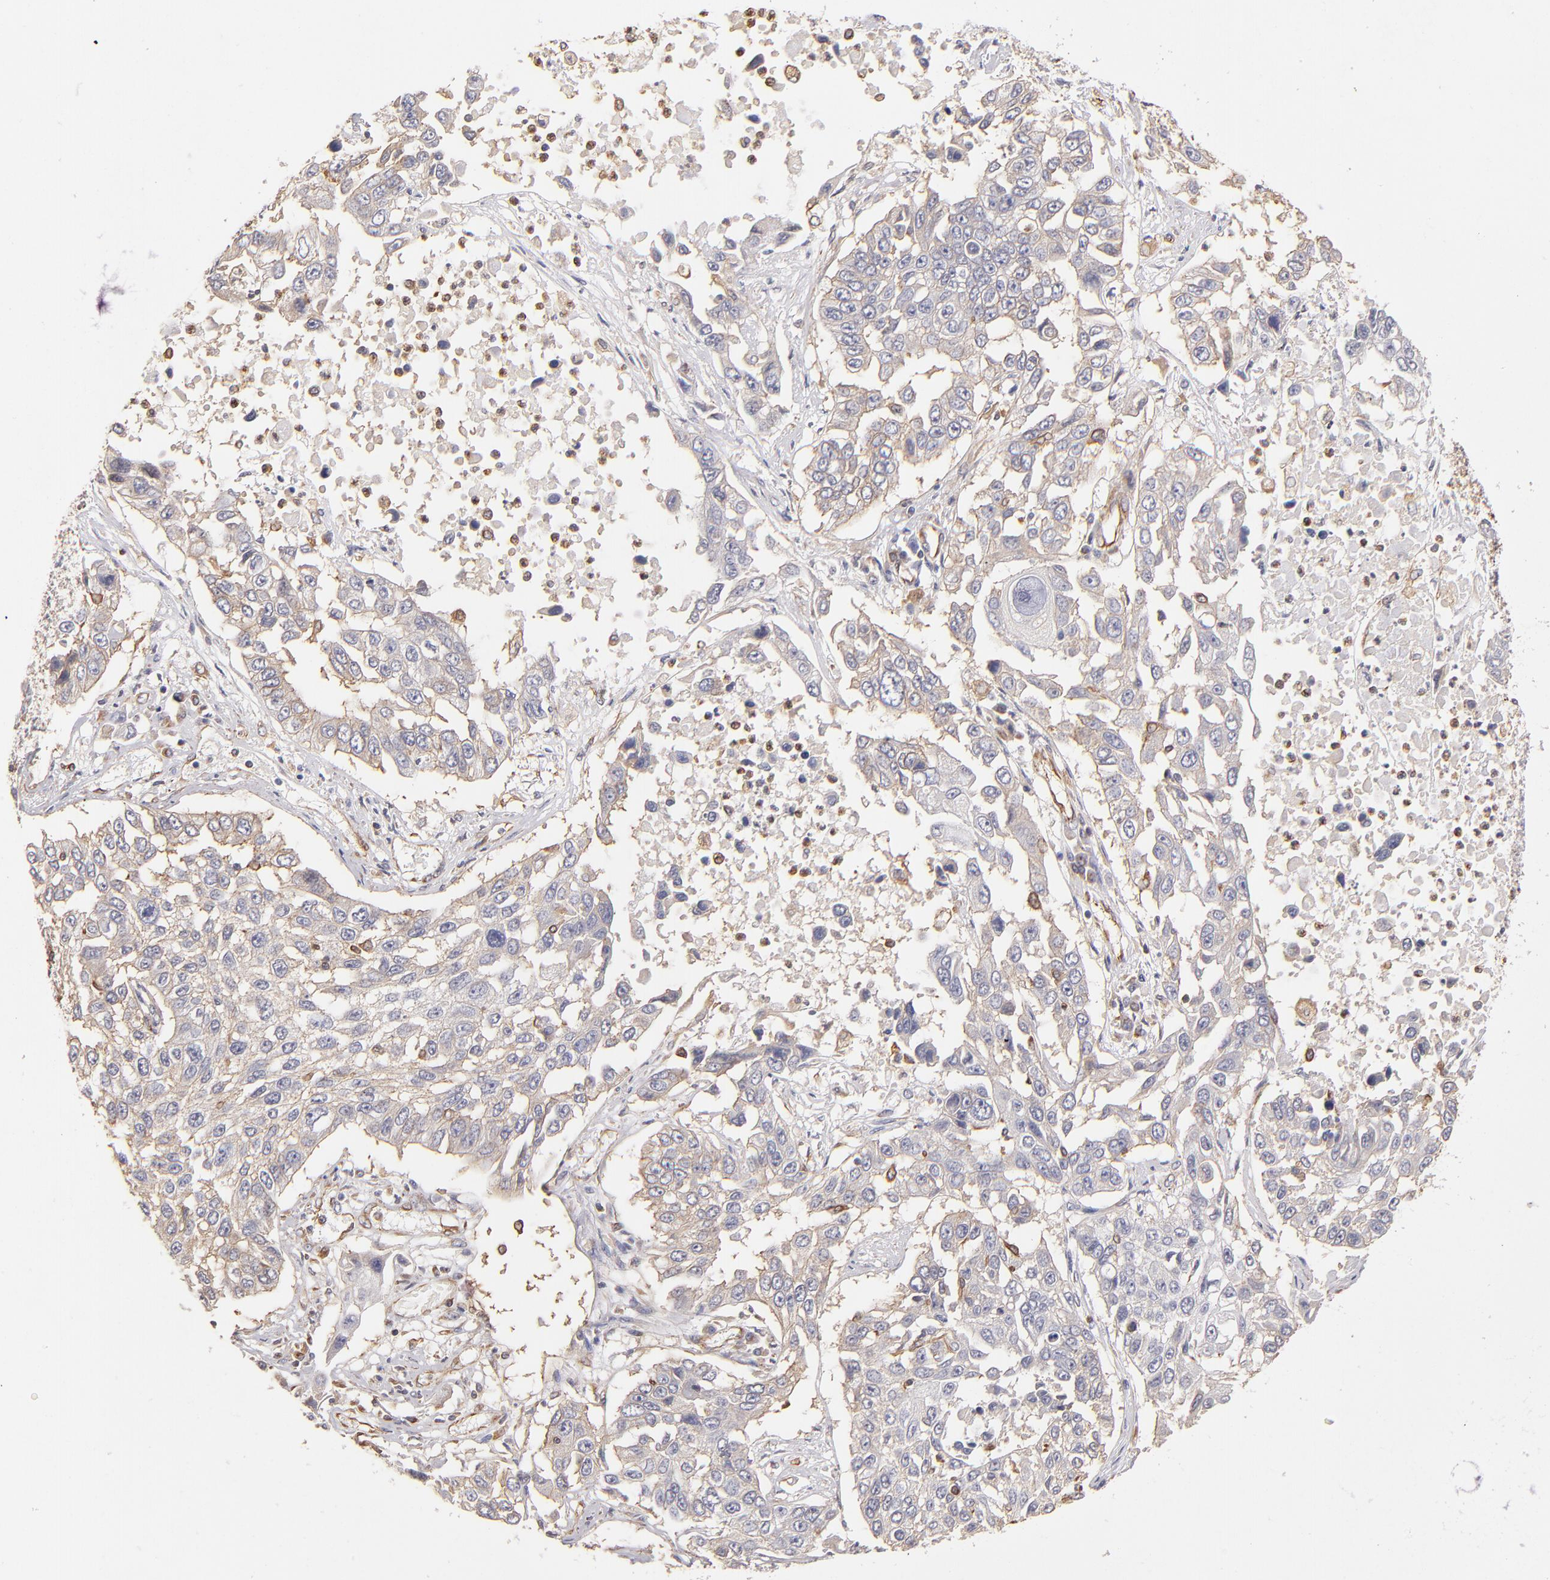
{"staining": {"intensity": "weak", "quantity": ">75%", "location": "cytoplasmic/membranous"}, "tissue": "lung cancer", "cell_type": "Tumor cells", "image_type": "cancer", "snomed": [{"axis": "morphology", "description": "Squamous cell carcinoma, NOS"}, {"axis": "topography", "description": "Lung"}], "caption": "Human lung cancer stained for a protein (brown) reveals weak cytoplasmic/membranous positive expression in approximately >75% of tumor cells.", "gene": "ABCC1", "patient": {"sex": "male", "age": 71}}